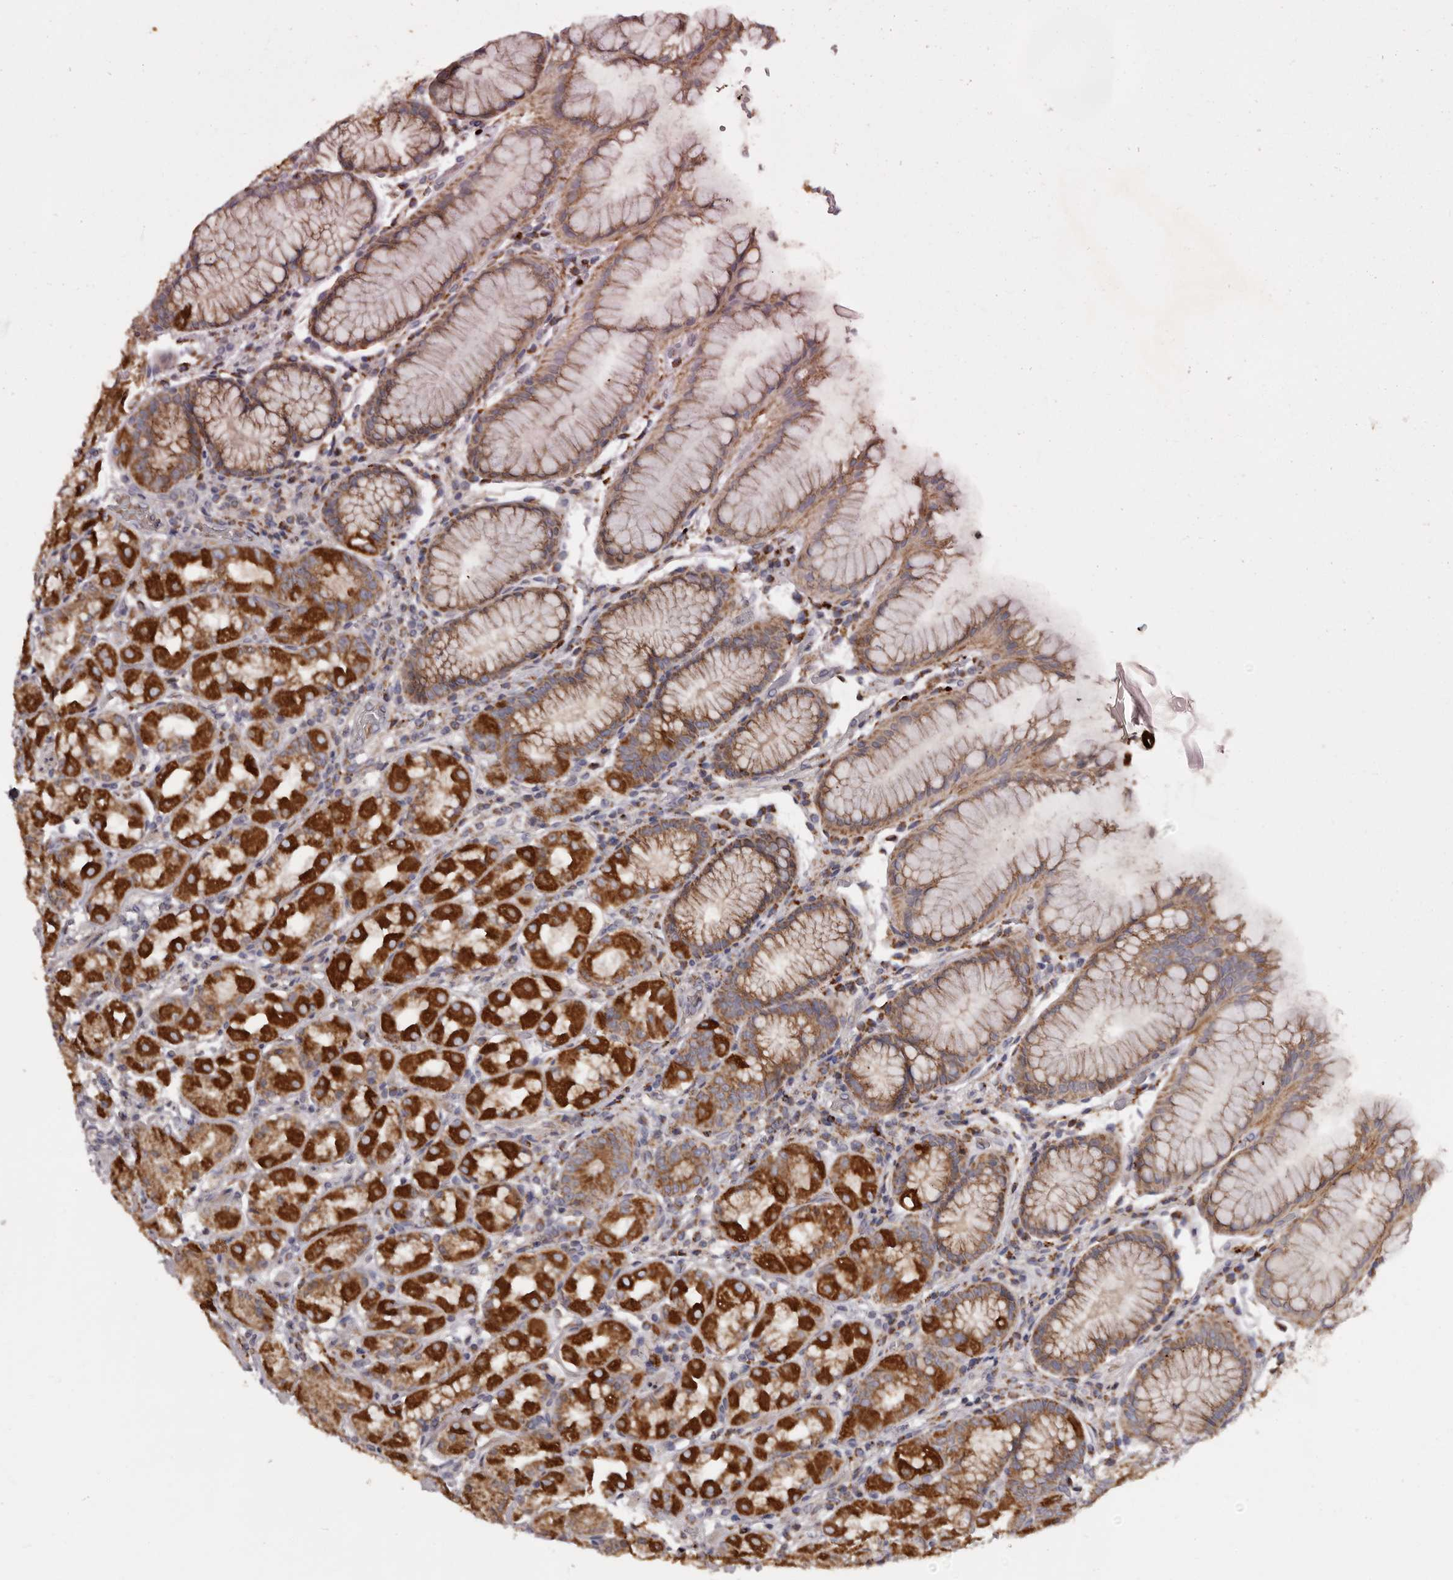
{"staining": {"intensity": "strong", "quantity": "25%-75%", "location": "cytoplasmic/membranous"}, "tissue": "stomach", "cell_type": "Glandular cells", "image_type": "normal", "snomed": [{"axis": "morphology", "description": "Normal tissue, NOS"}, {"axis": "topography", "description": "Stomach, lower"}], "caption": "Immunohistochemistry of unremarkable stomach shows high levels of strong cytoplasmic/membranous staining in about 25%-75% of glandular cells.", "gene": "MECR", "patient": {"sex": "female", "age": 56}}